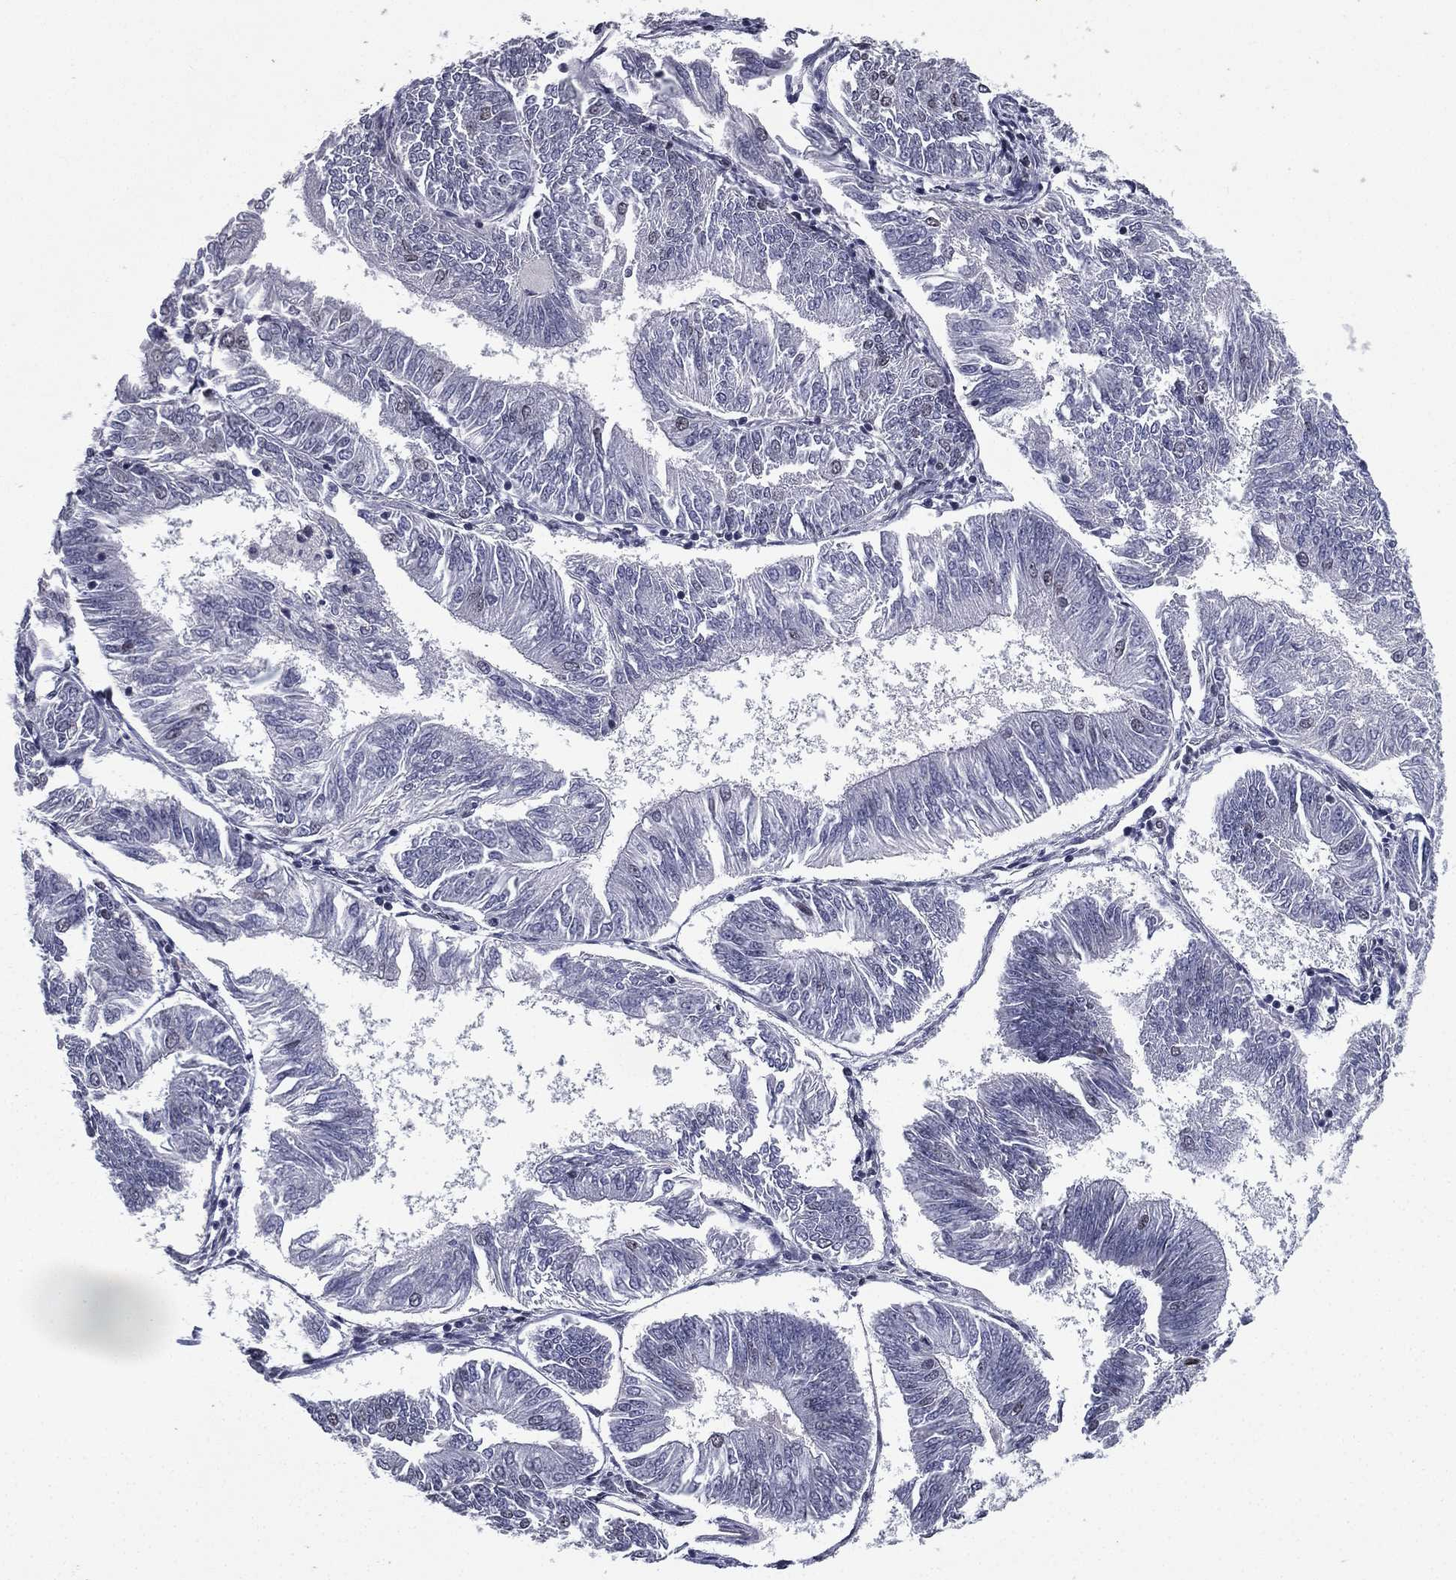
{"staining": {"intensity": "negative", "quantity": "none", "location": "none"}, "tissue": "endometrial cancer", "cell_type": "Tumor cells", "image_type": "cancer", "snomed": [{"axis": "morphology", "description": "Adenocarcinoma, NOS"}, {"axis": "topography", "description": "Endometrium"}], "caption": "This is a photomicrograph of IHC staining of endometrial adenocarcinoma, which shows no expression in tumor cells.", "gene": "RARB", "patient": {"sex": "female", "age": 58}}